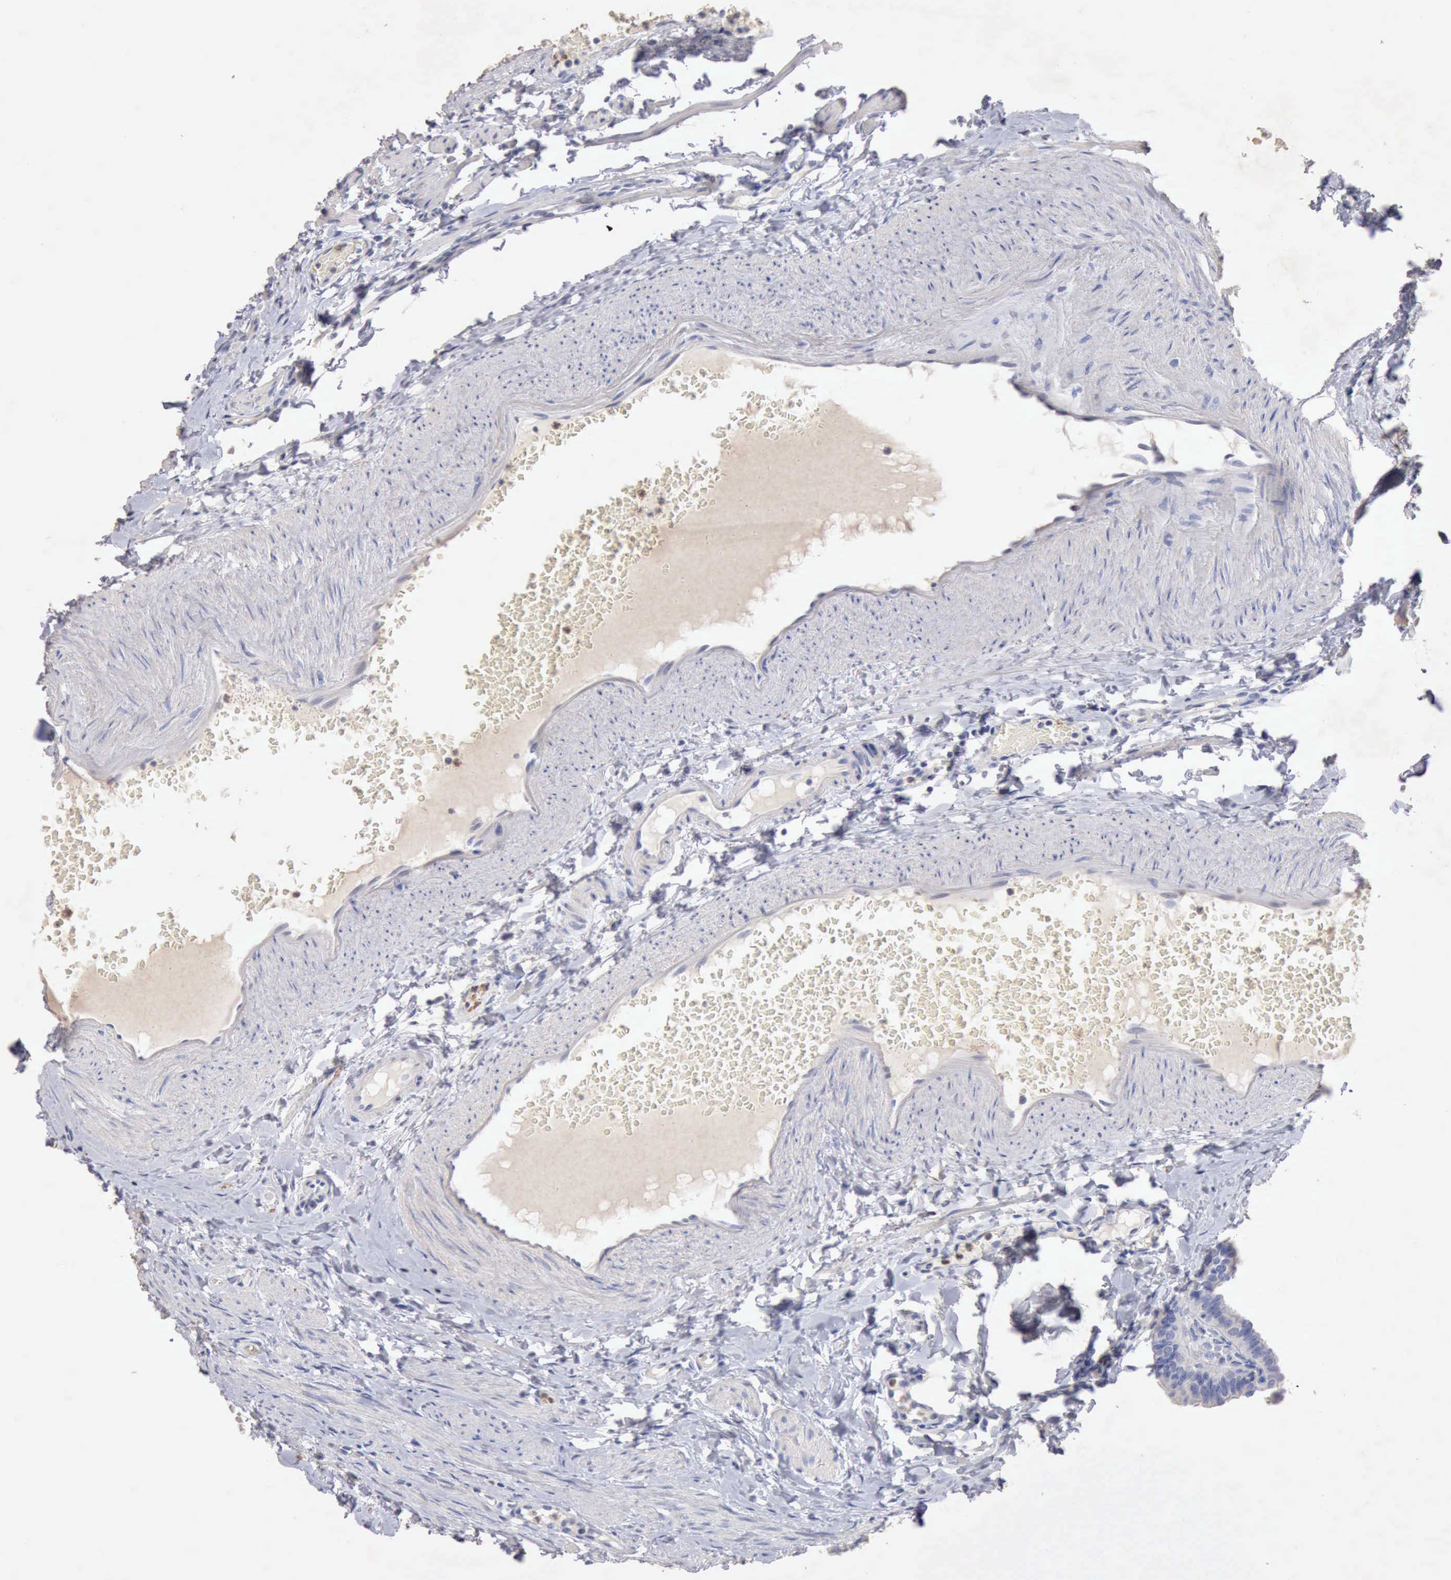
{"staining": {"intensity": "negative", "quantity": "none", "location": "none"}, "tissue": "fallopian tube", "cell_type": "Glandular cells", "image_type": "normal", "snomed": [{"axis": "morphology", "description": "Normal tissue, NOS"}, {"axis": "topography", "description": "Fallopian tube"}, {"axis": "topography", "description": "Ovary"}], "caption": "Glandular cells show no significant protein staining in benign fallopian tube. (Stains: DAB immunohistochemistry with hematoxylin counter stain, Microscopy: brightfield microscopy at high magnification).", "gene": "KRT6B", "patient": {"sex": "female", "age": 51}}